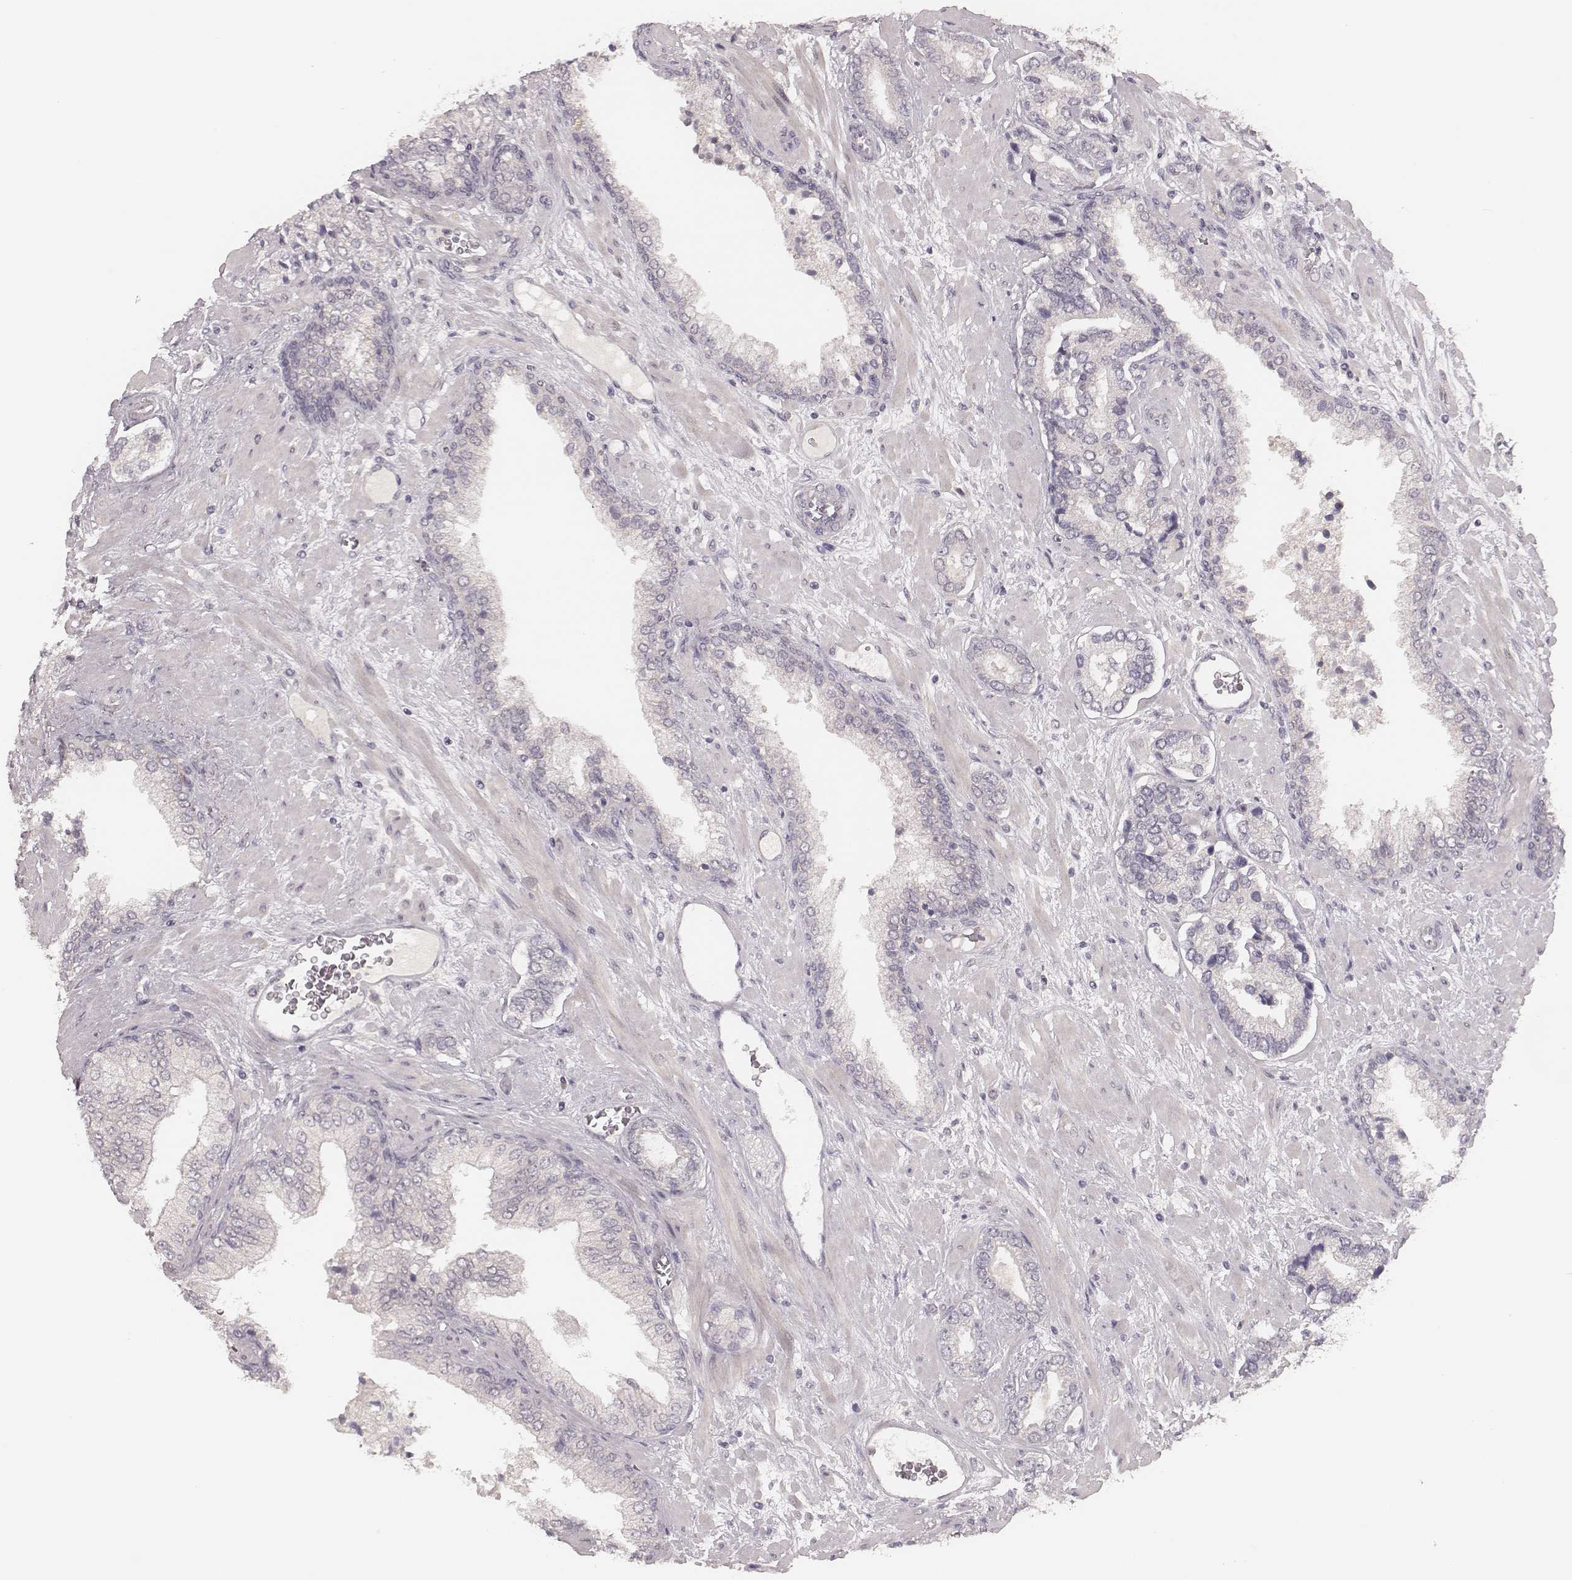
{"staining": {"intensity": "negative", "quantity": "none", "location": "none"}, "tissue": "prostate cancer", "cell_type": "Tumor cells", "image_type": "cancer", "snomed": [{"axis": "morphology", "description": "Adenocarcinoma, Low grade"}, {"axis": "topography", "description": "Prostate"}], "caption": "Human prostate cancer stained for a protein using IHC reveals no positivity in tumor cells.", "gene": "LY6K", "patient": {"sex": "male", "age": 61}}